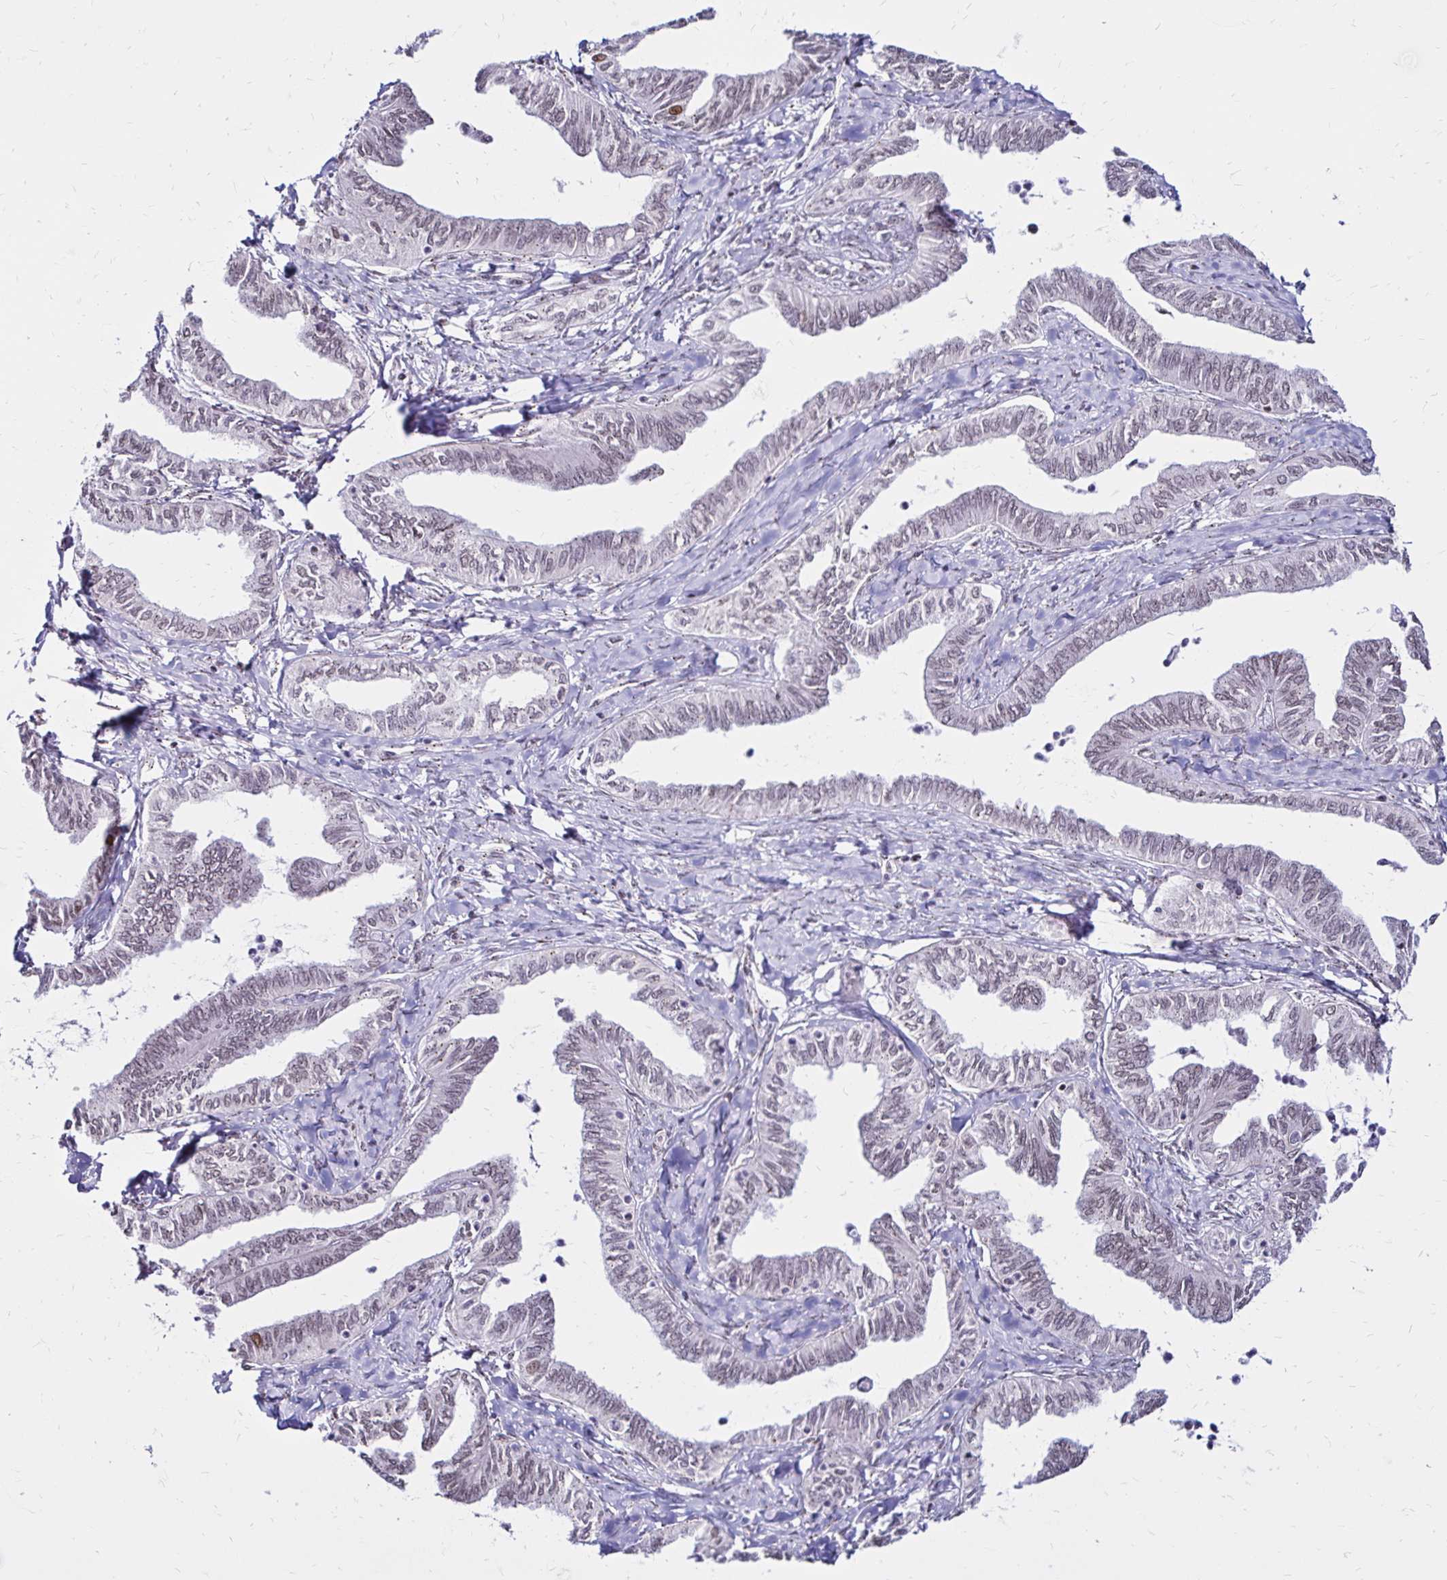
{"staining": {"intensity": "weak", "quantity": "<25%", "location": "nuclear"}, "tissue": "ovarian cancer", "cell_type": "Tumor cells", "image_type": "cancer", "snomed": [{"axis": "morphology", "description": "Carcinoma, endometroid"}, {"axis": "topography", "description": "Ovary"}], "caption": "Tumor cells show no significant positivity in endometroid carcinoma (ovarian).", "gene": "TOB1", "patient": {"sex": "female", "age": 70}}